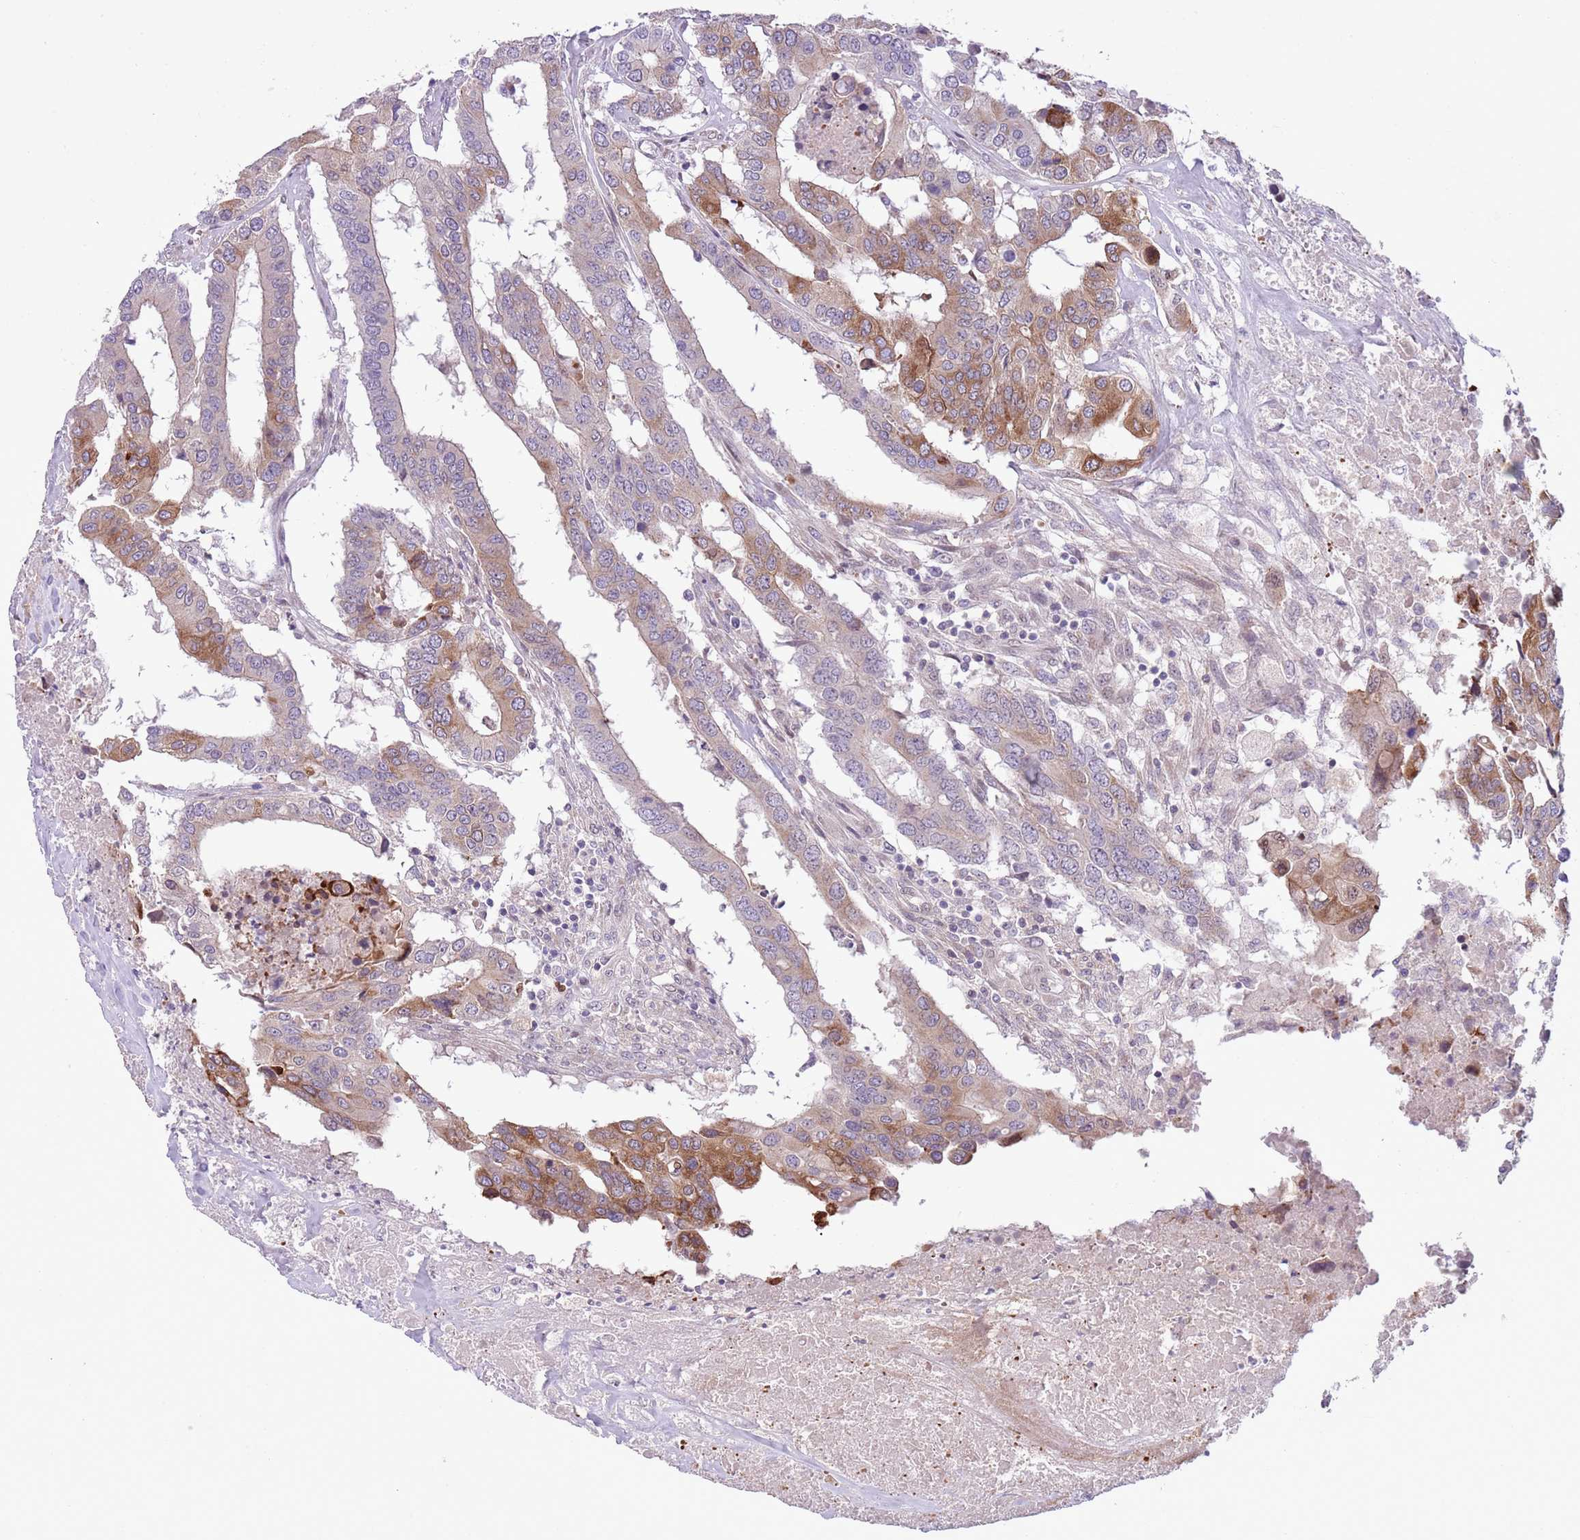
{"staining": {"intensity": "moderate", "quantity": "<25%", "location": "cytoplasmic/membranous"}, "tissue": "colorectal cancer", "cell_type": "Tumor cells", "image_type": "cancer", "snomed": [{"axis": "morphology", "description": "Adenocarcinoma, NOS"}, {"axis": "topography", "description": "Colon"}], "caption": "Tumor cells display low levels of moderate cytoplasmic/membranous staining in approximately <25% of cells in human colorectal cancer (adenocarcinoma).", "gene": "CCND2", "patient": {"sex": "male", "age": 77}}